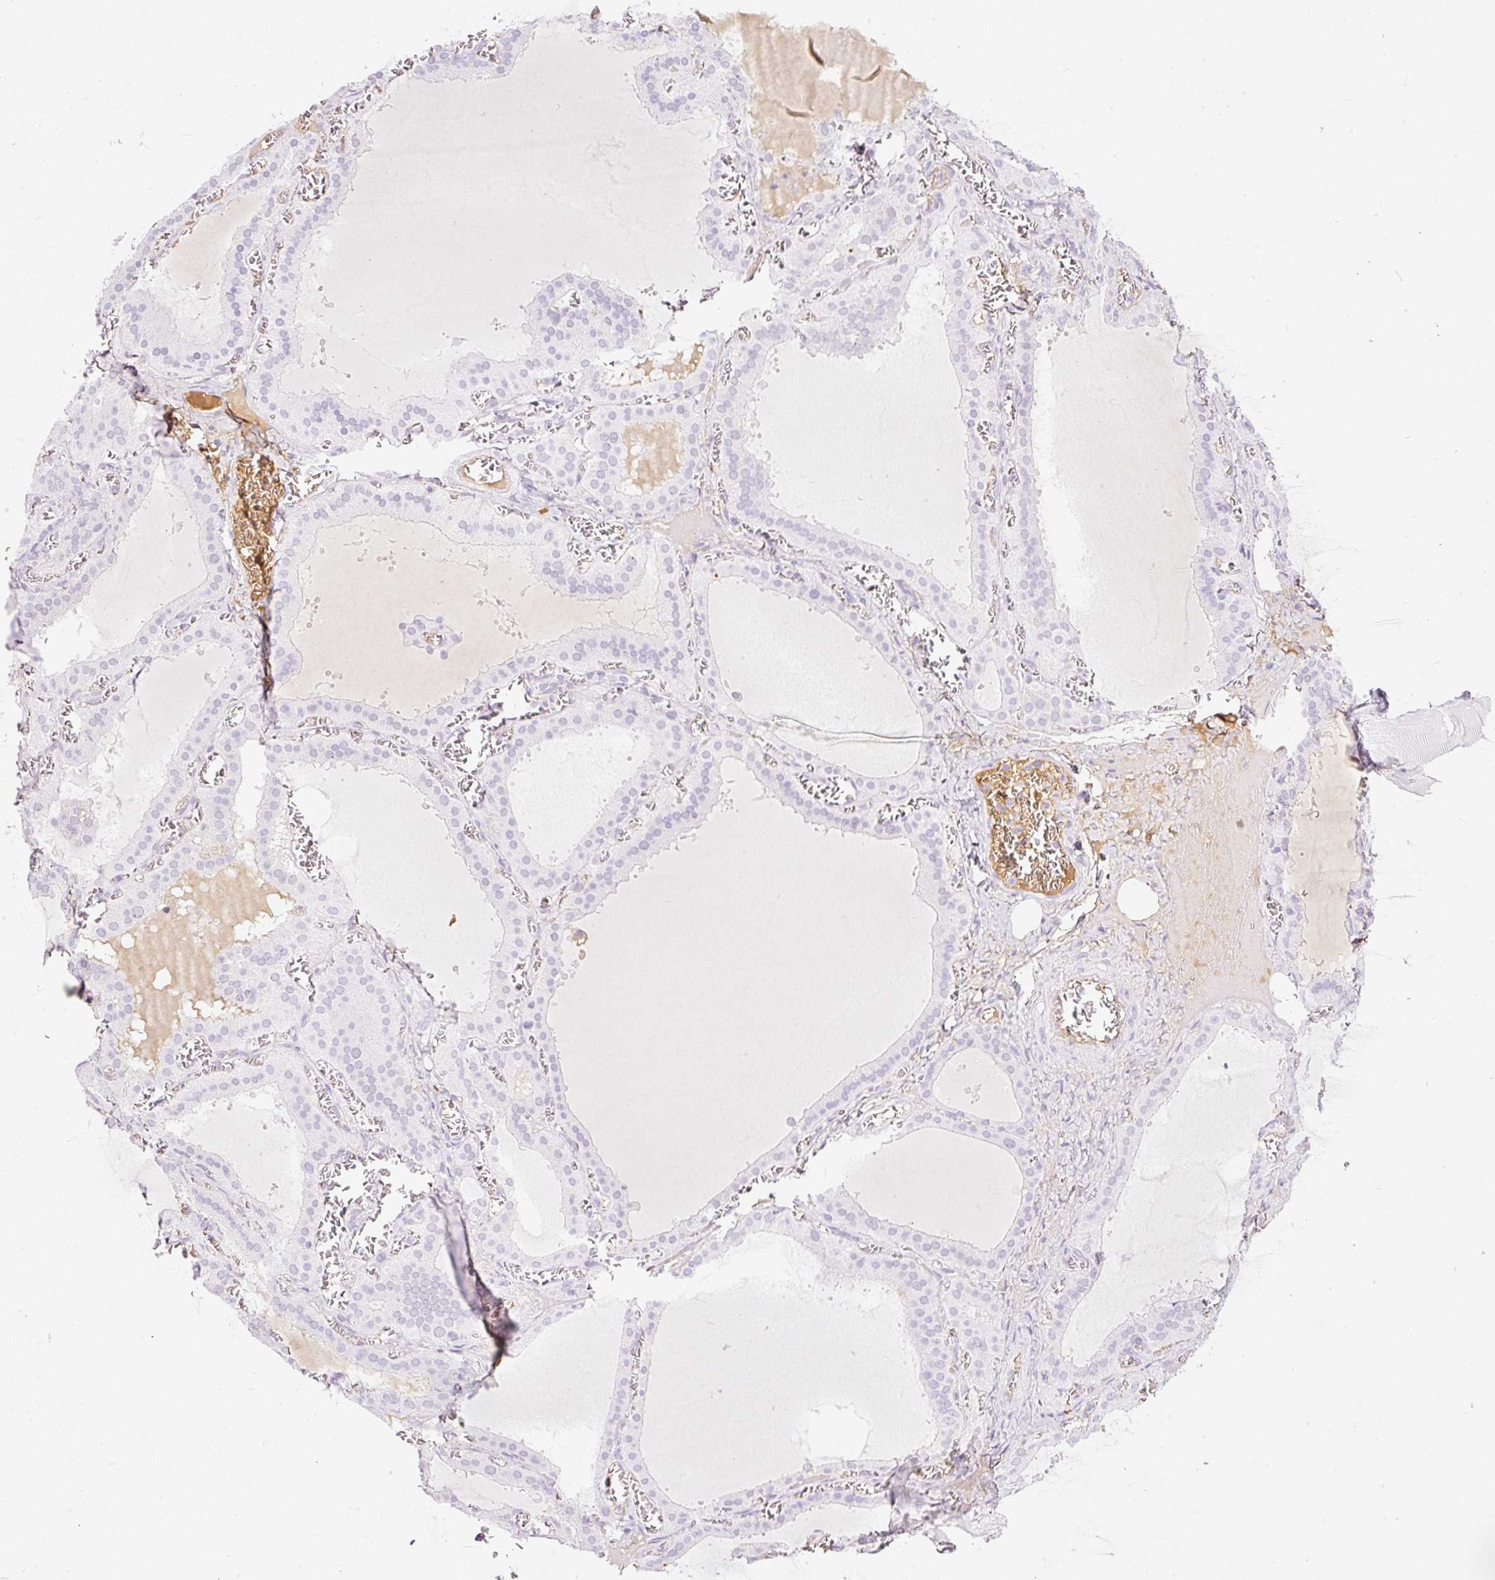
{"staining": {"intensity": "negative", "quantity": "none", "location": "none"}, "tissue": "thyroid gland", "cell_type": "Glandular cells", "image_type": "normal", "snomed": [{"axis": "morphology", "description": "Normal tissue, NOS"}, {"axis": "topography", "description": "Thyroid gland"}], "caption": "DAB immunohistochemical staining of benign thyroid gland displays no significant expression in glandular cells. (DAB (3,3'-diaminobenzidine) immunohistochemistry visualized using brightfield microscopy, high magnification).", "gene": "PRPF38B", "patient": {"sex": "female", "age": 30}}